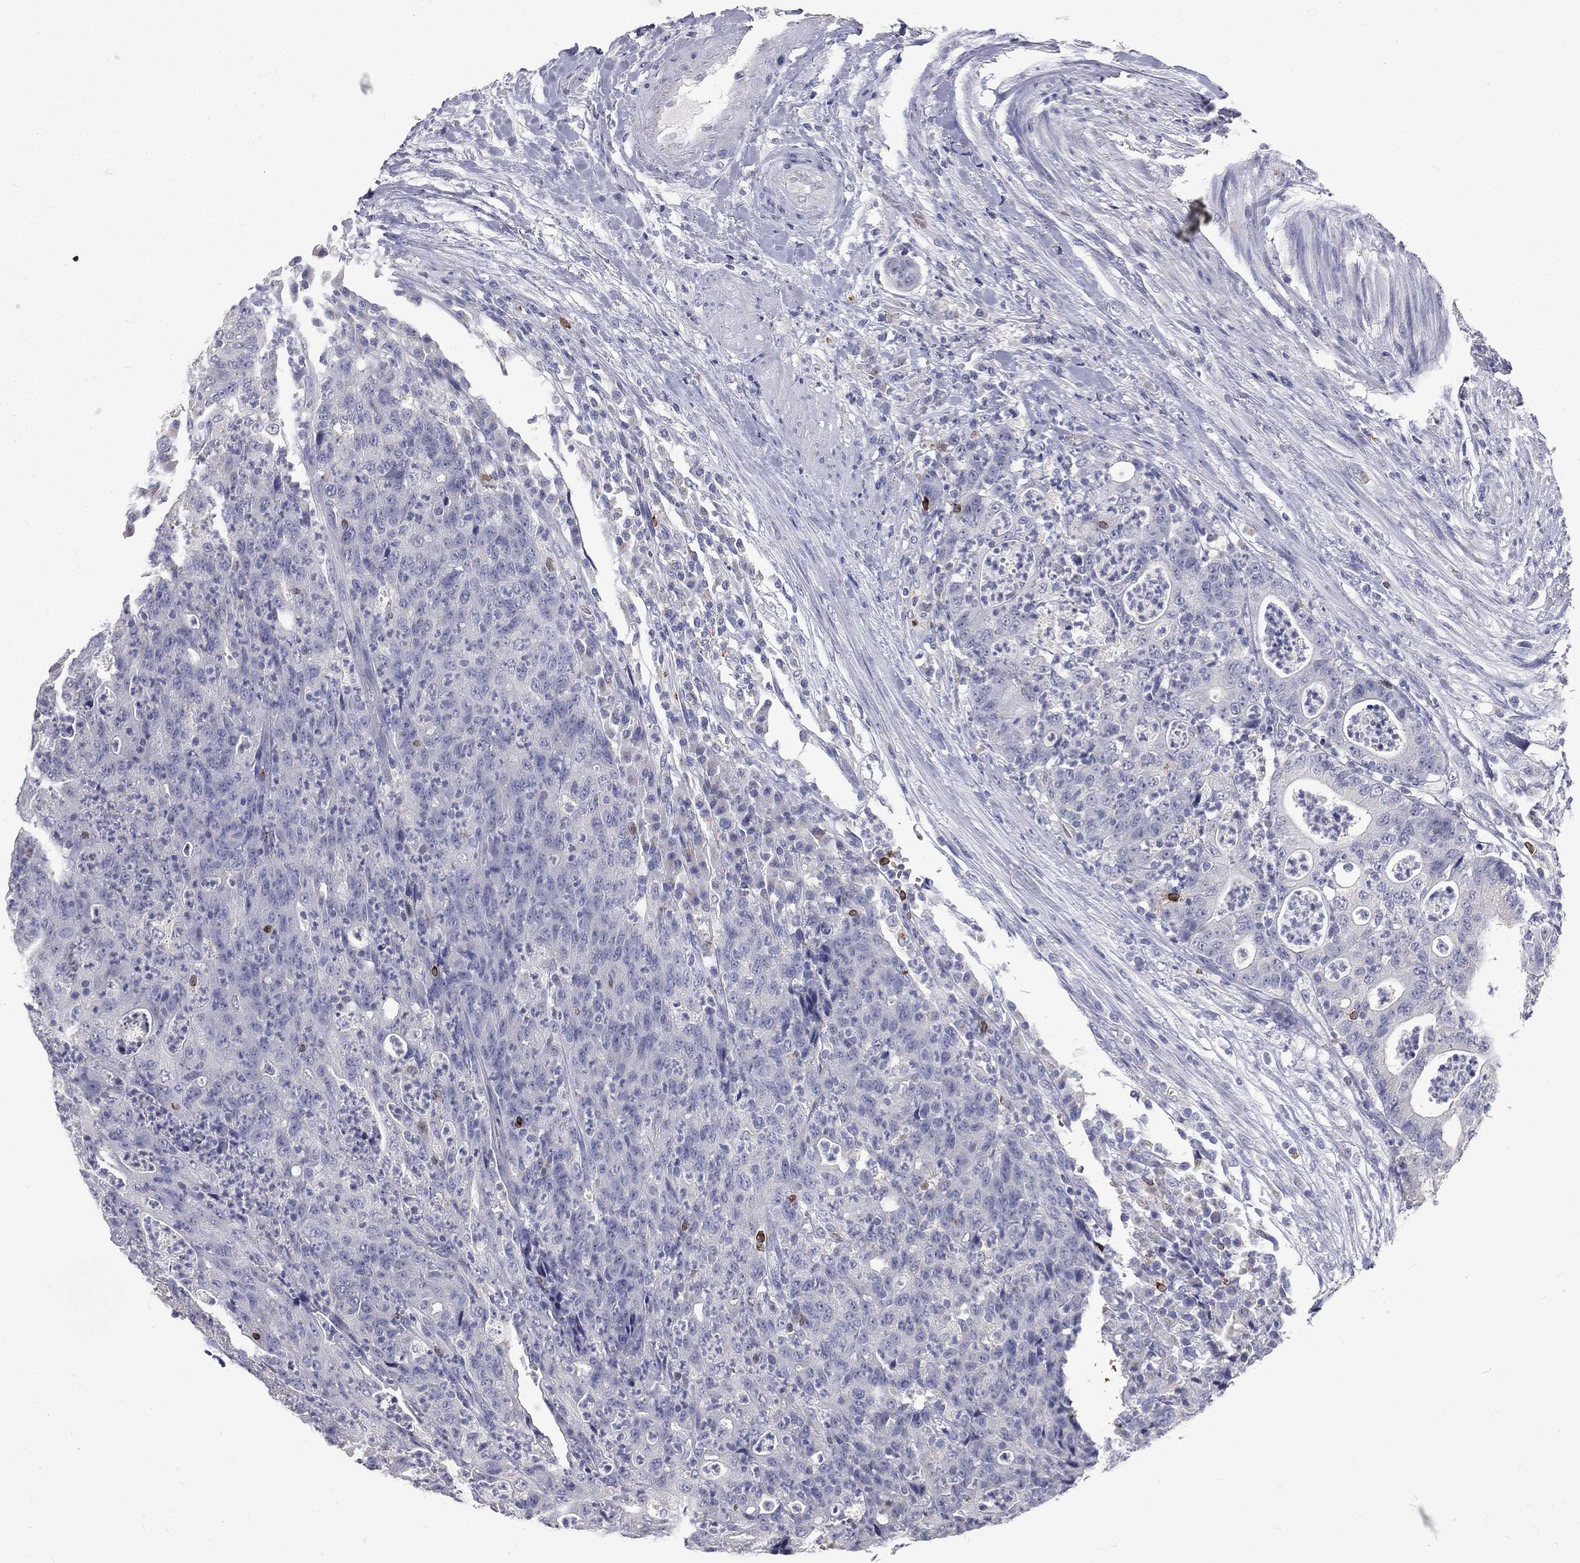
{"staining": {"intensity": "negative", "quantity": "none", "location": "none"}, "tissue": "colorectal cancer", "cell_type": "Tumor cells", "image_type": "cancer", "snomed": [{"axis": "morphology", "description": "Adenocarcinoma, NOS"}, {"axis": "topography", "description": "Colon"}], "caption": "Colorectal cancer was stained to show a protein in brown. There is no significant positivity in tumor cells.", "gene": "CTSW", "patient": {"sex": "male", "age": 70}}